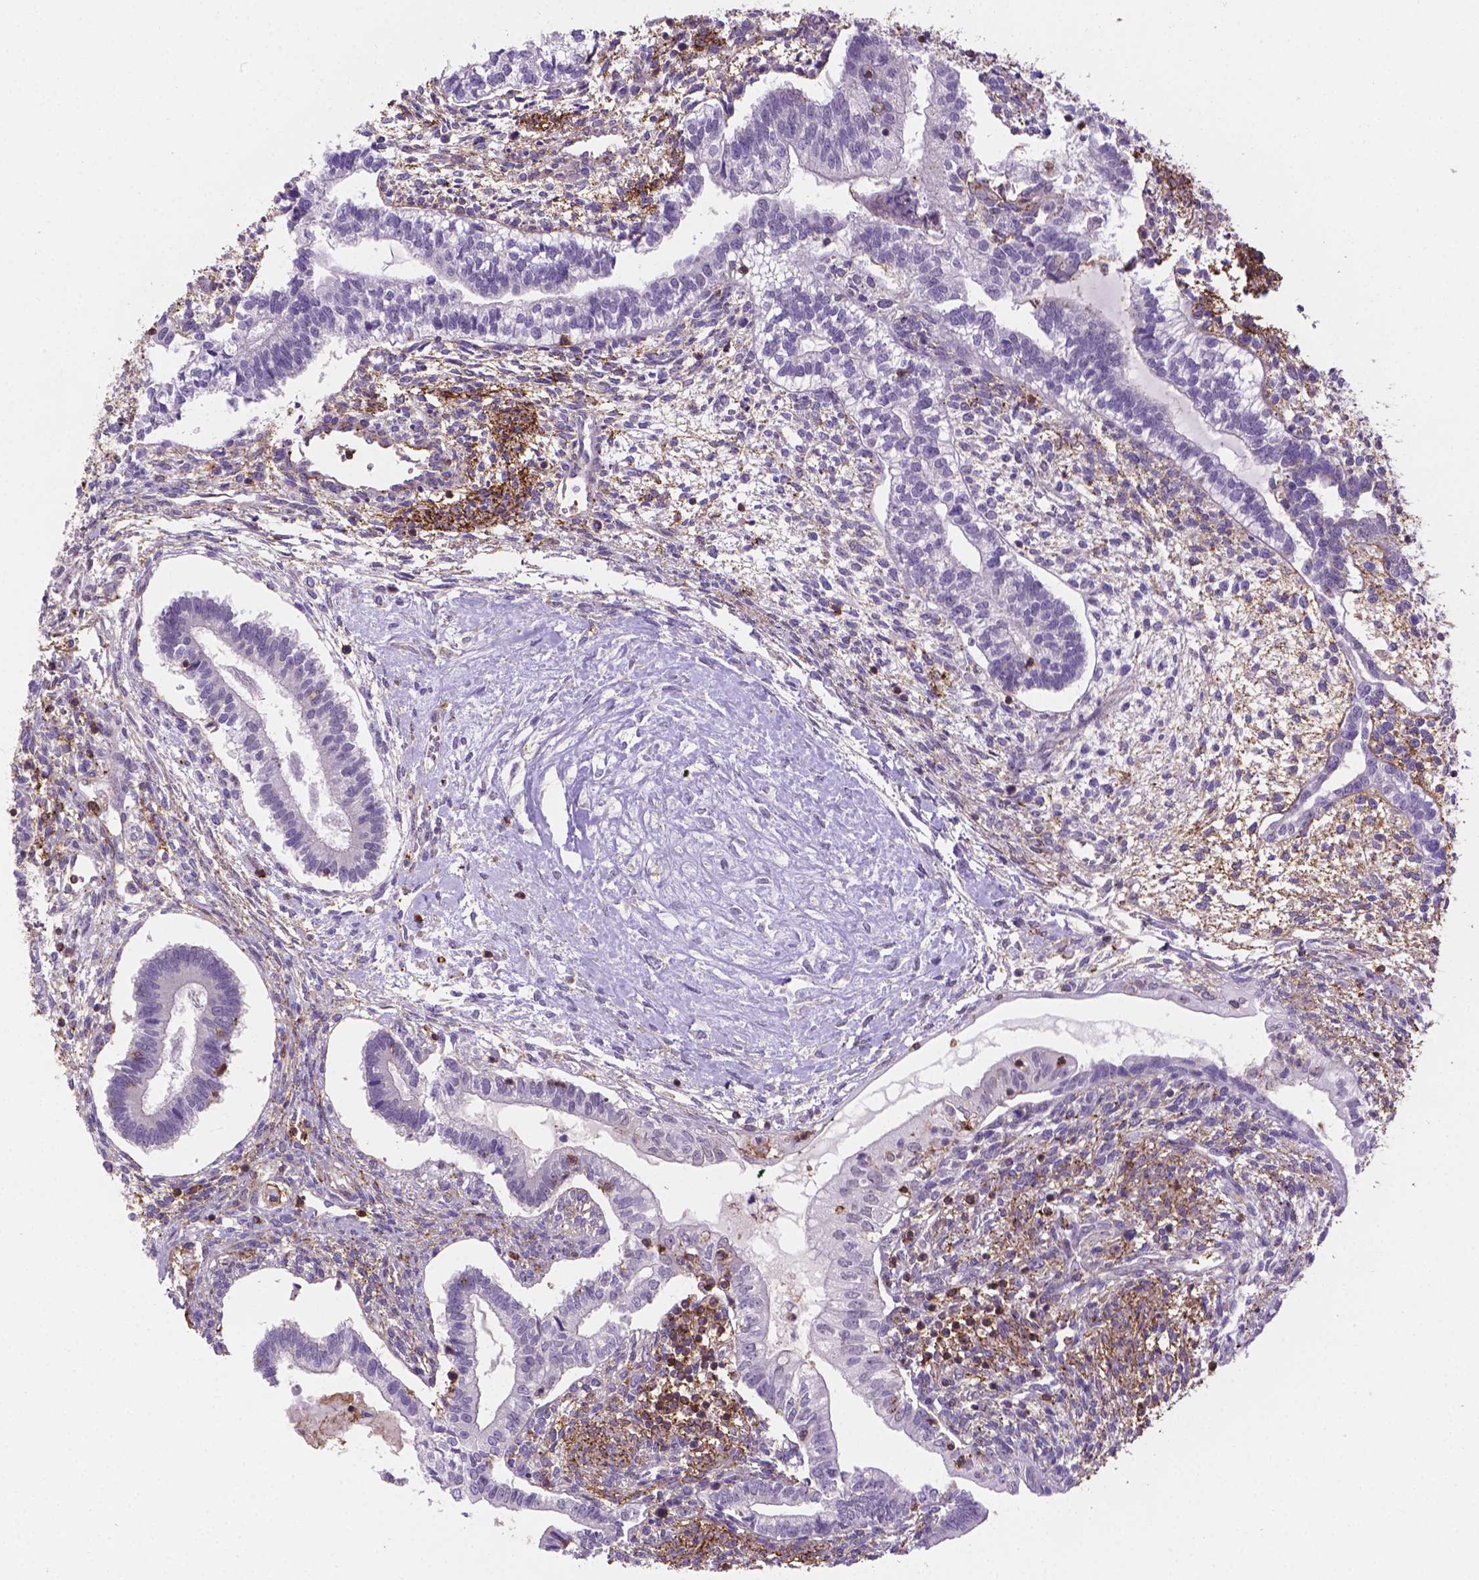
{"staining": {"intensity": "negative", "quantity": "none", "location": "none"}, "tissue": "testis cancer", "cell_type": "Tumor cells", "image_type": "cancer", "snomed": [{"axis": "morphology", "description": "Carcinoma, Embryonal, NOS"}, {"axis": "topography", "description": "Testis"}], "caption": "Protein analysis of testis cancer shows no significant positivity in tumor cells.", "gene": "ACAD10", "patient": {"sex": "male", "age": 37}}